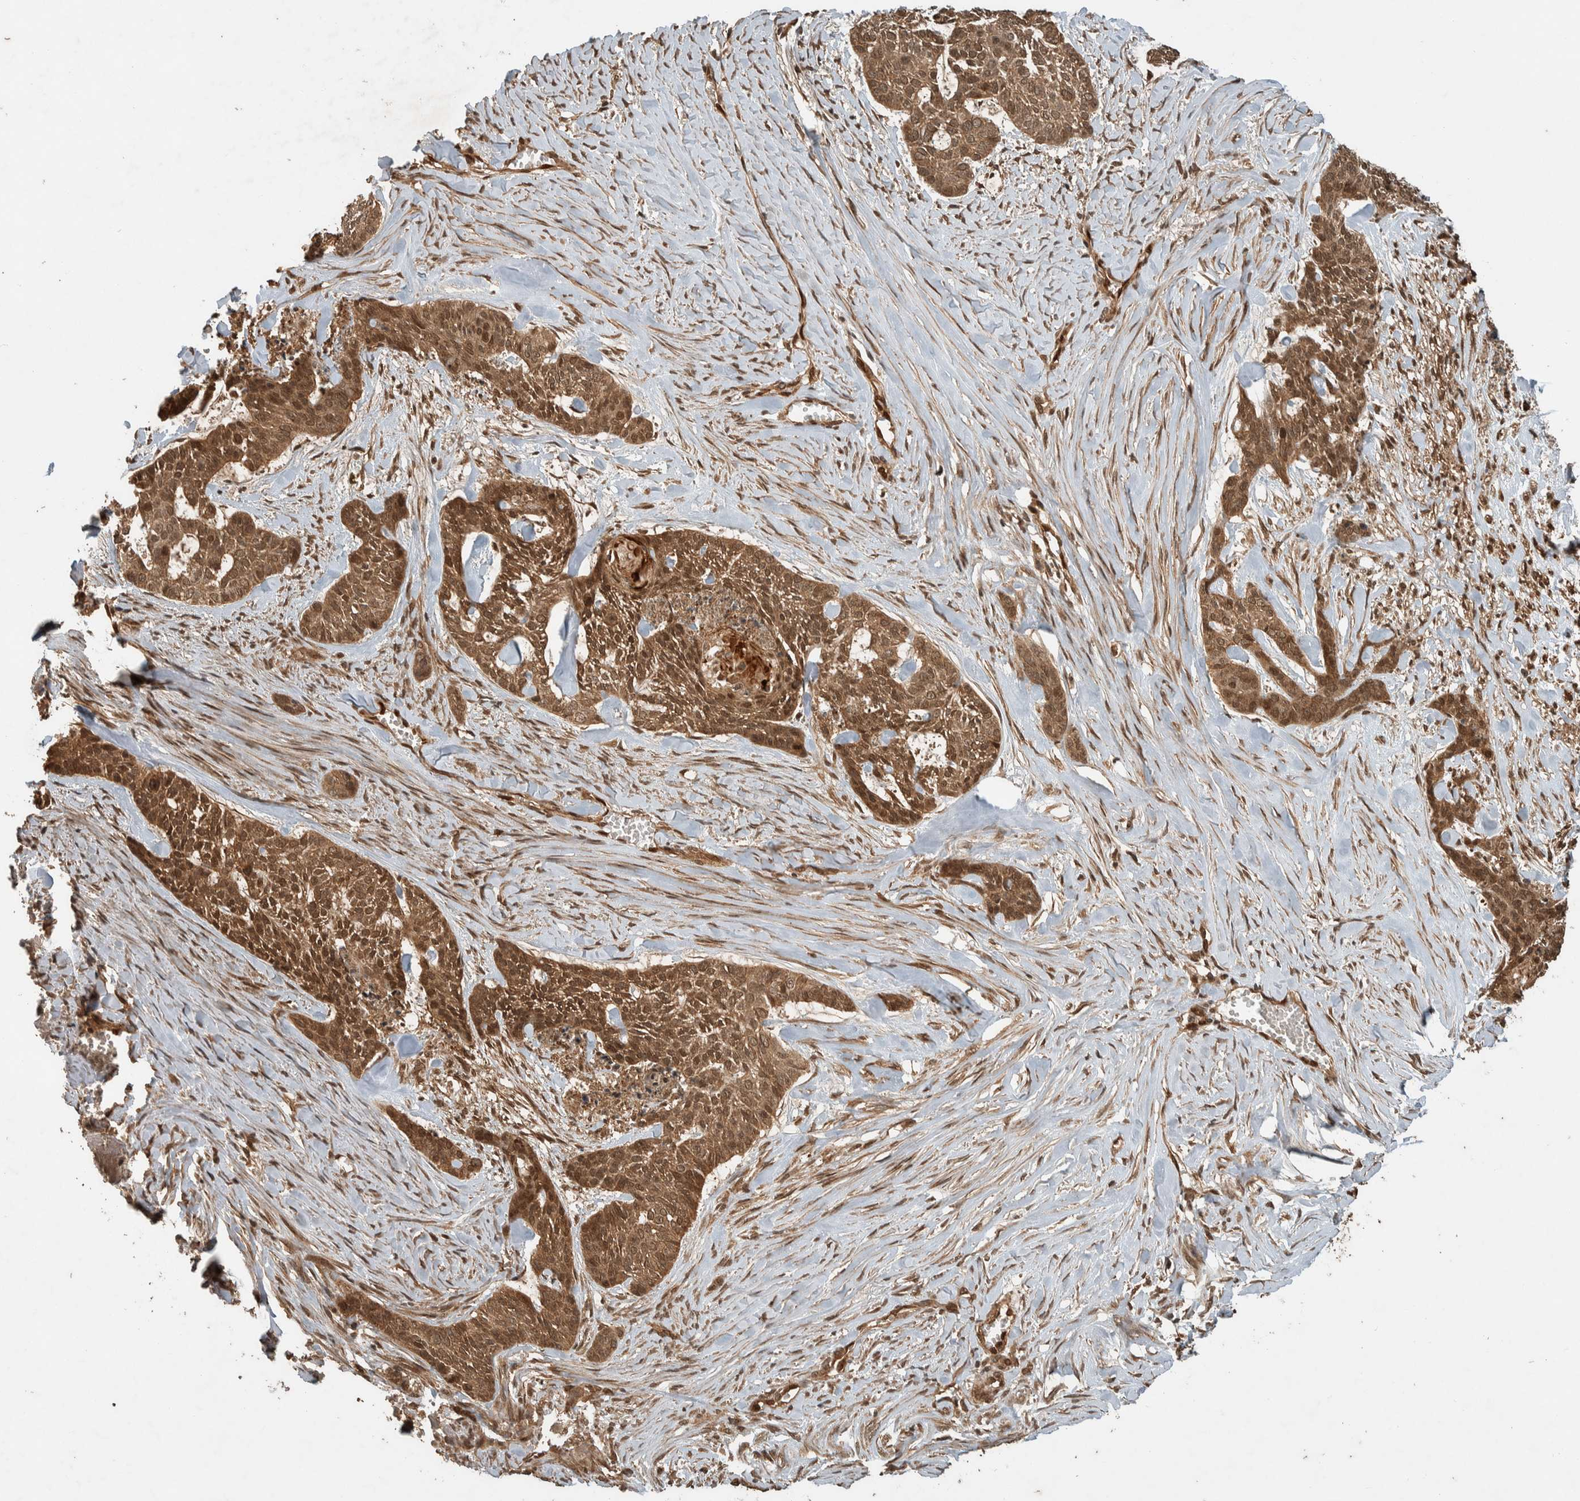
{"staining": {"intensity": "moderate", "quantity": ">75%", "location": "cytoplasmic/membranous,nuclear"}, "tissue": "skin cancer", "cell_type": "Tumor cells", "image_type": "cancer", "snomed": [{"axis": "morphology", "description": "Basal cell carcinoma"}, {"axis": "topography", "description": "Skin"}], "caption": "Protein expression analysis of skin basal cell carcinoma reveals moderate cytoplasmic/membranous and nuclear expression in about >75% of tumor cells.", "gene": "CNTROB", "patient": {"sex": "female", "age": 64}}